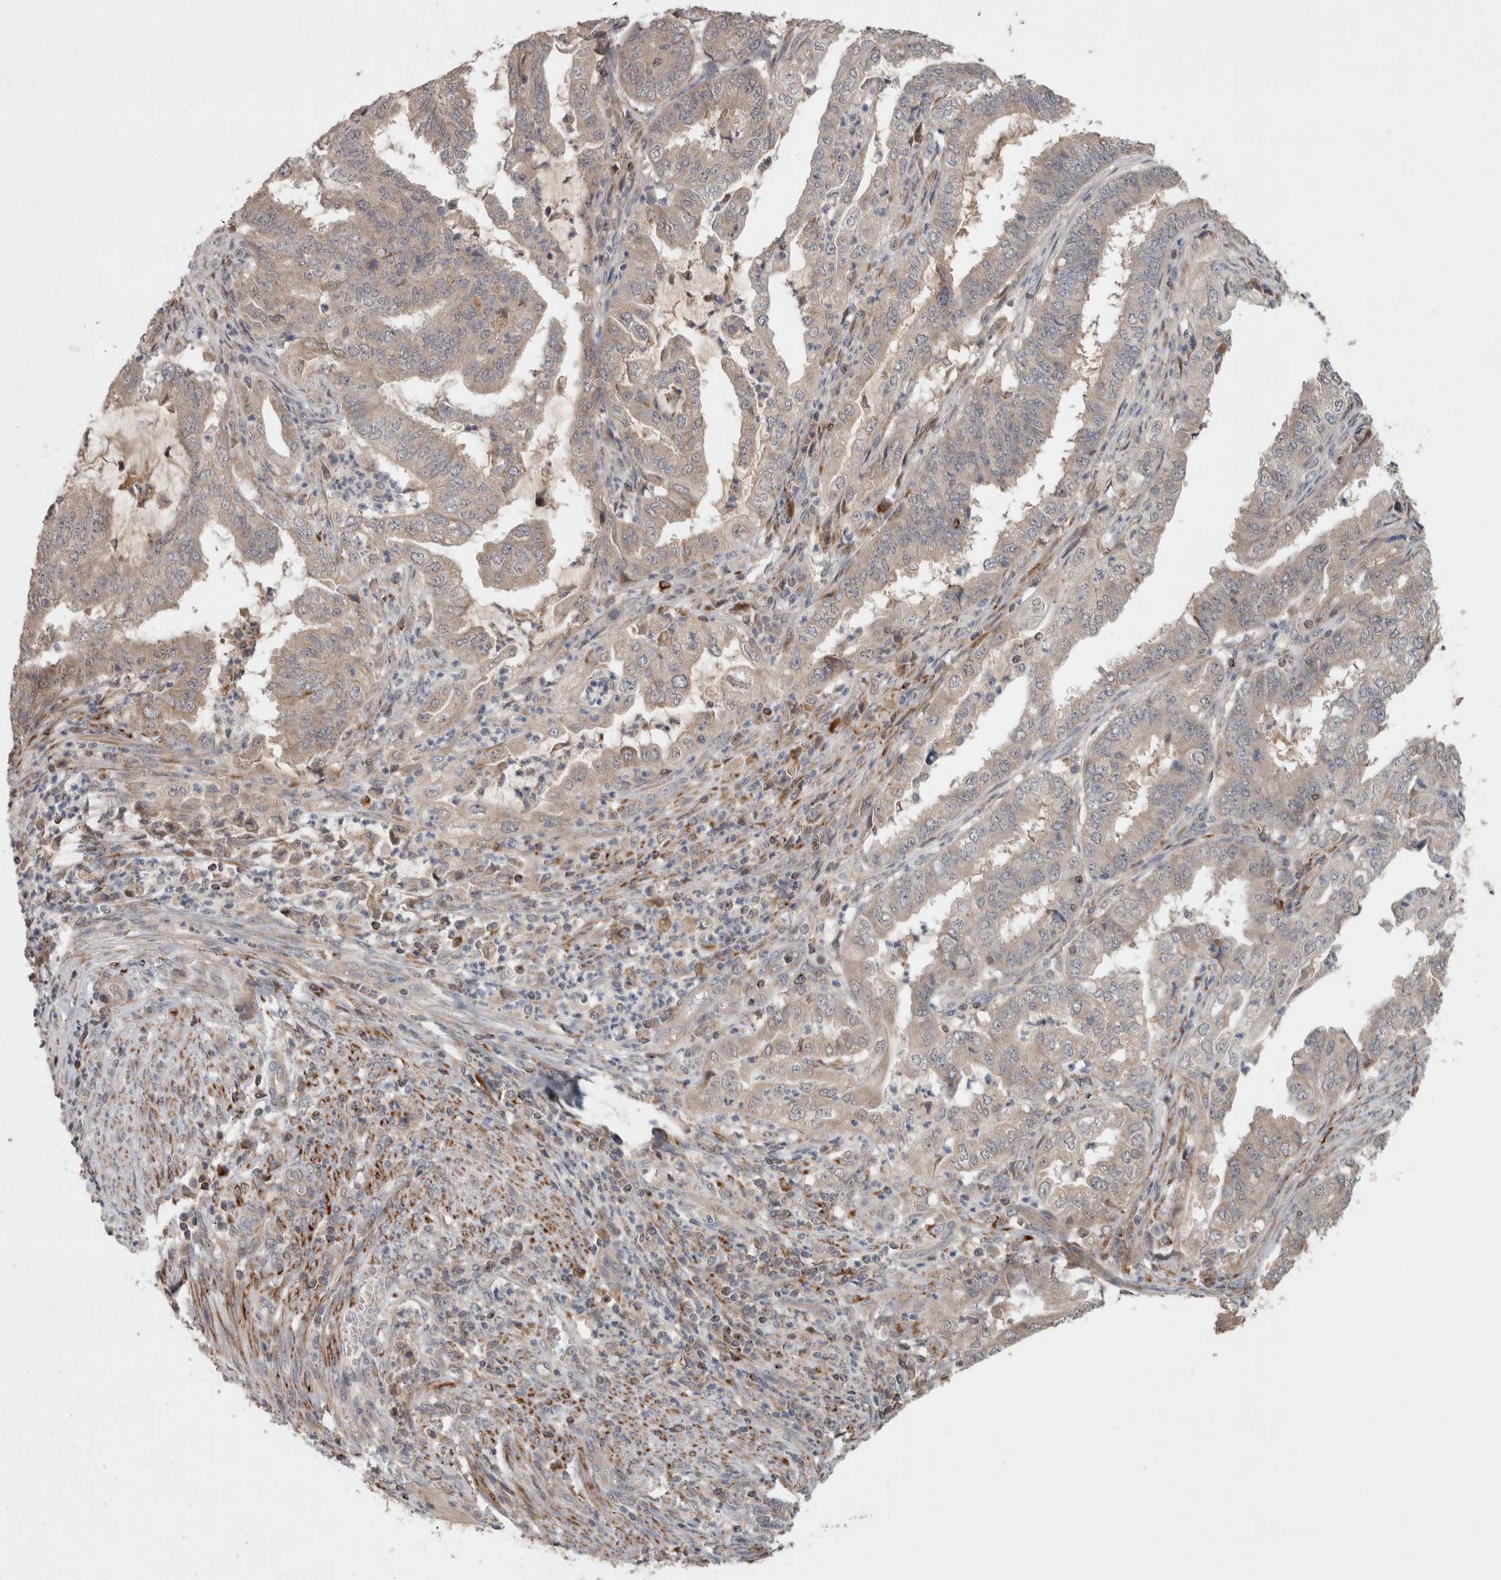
{"staining": {"intensity": "negative", "quantity": "none", "location": "none"}, "tissue": "endometrial cancer", "cell_type": "Tumor cells", "image_type": "cancer", "snomed": [{"axis": "morphology", "description": "Adenocarcinoma, NOS"}, {"axis": "topography", "description": "Endometrium"}], "caption": "DAB immunohistochemical staining of endometrial cancer shows no significant expression in tumor cells. (DAB immunohistochemistry with hematoxylin counter stain).", "gene": "SERAC1", "patient": {"sex": "female", "age": 51}}